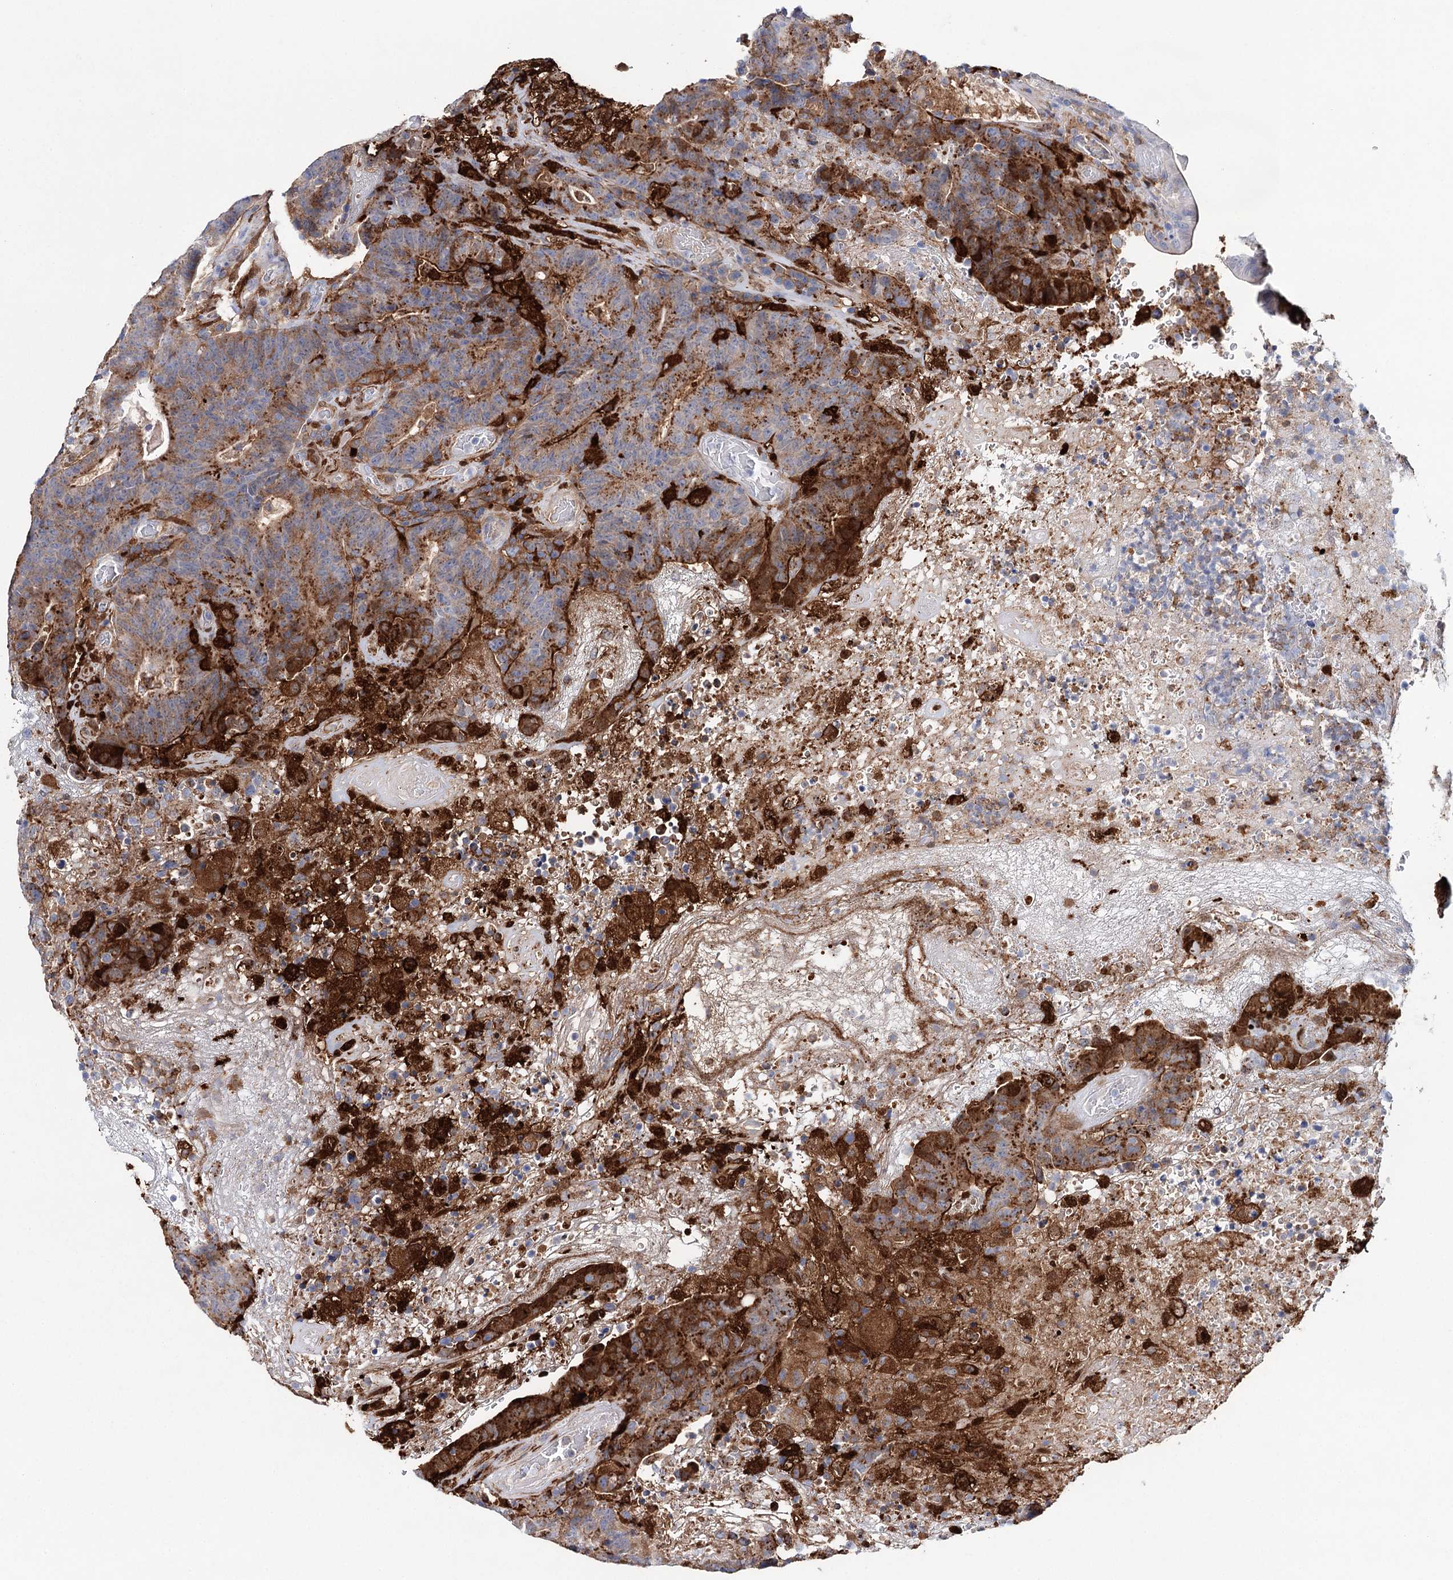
{"staining": {"intensity": "strong", "quantity": "25%-75%", "location": "cytoplasmic/membranous"}, "tissue": "colorectal cancer", "cell_type": "Tumor cells", "image_type": "cancer", "snomed": [{"axis": "morphology", "description": "Normal tissue, NOS"}, {"axis": "morphology", "description": "Adenocarcinoma, NOS"}, {"axis": "topography", "description": "Colon"}], "caption": "The micrograph exhibits immunohistochemical staining of colorectal adenocarcinoma. There is strong cytoplasmic/membranous staining is identified in approximately 25%-75% of tumor cells.", "gene": "CFAP46", "patient": {"sex": "female", "age": 75}}